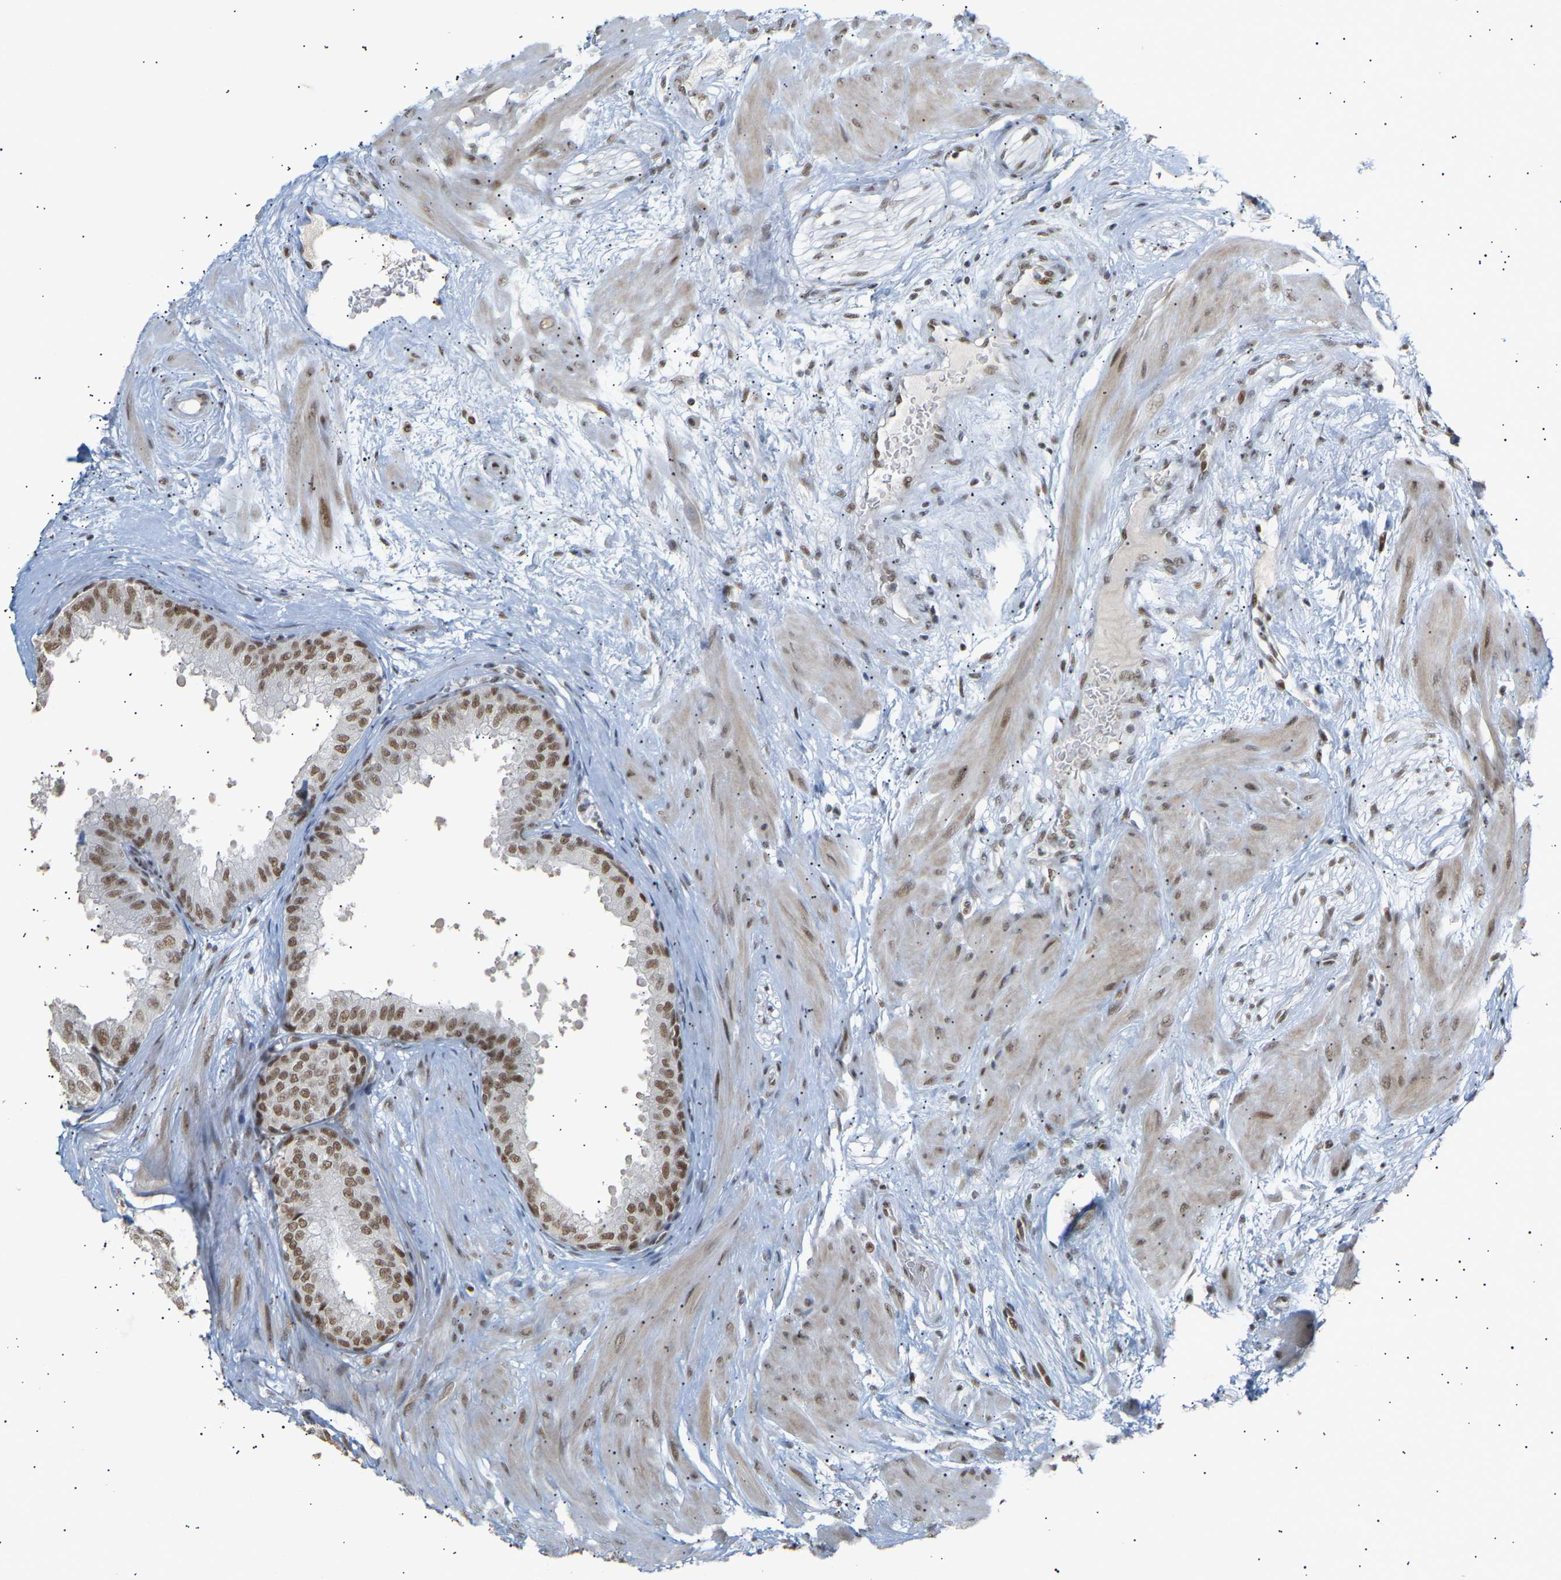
{"staining": {"intensity": "moderate", "quantity": ">75%", "location": "nuclear"}, "tissue": "seminal vesicle", "cell_type": "Glandular cells", "image_type": "normal", "snomed": [{"axis": "morphology", "description": "Normal tissue, NOS"}, {"axis": "topography", "description": "Prostate"}, {"axis": "topography", "description": "Seminal veicle"}], "caption": "This image shows immunohistochemistry staining of unremarkable human seminal vesicle, with medium moderate nuclear positivity in approximately >75% of glandular cells.", "gene": "NELFB", "patient": {"sex": "male", "age": 60}}